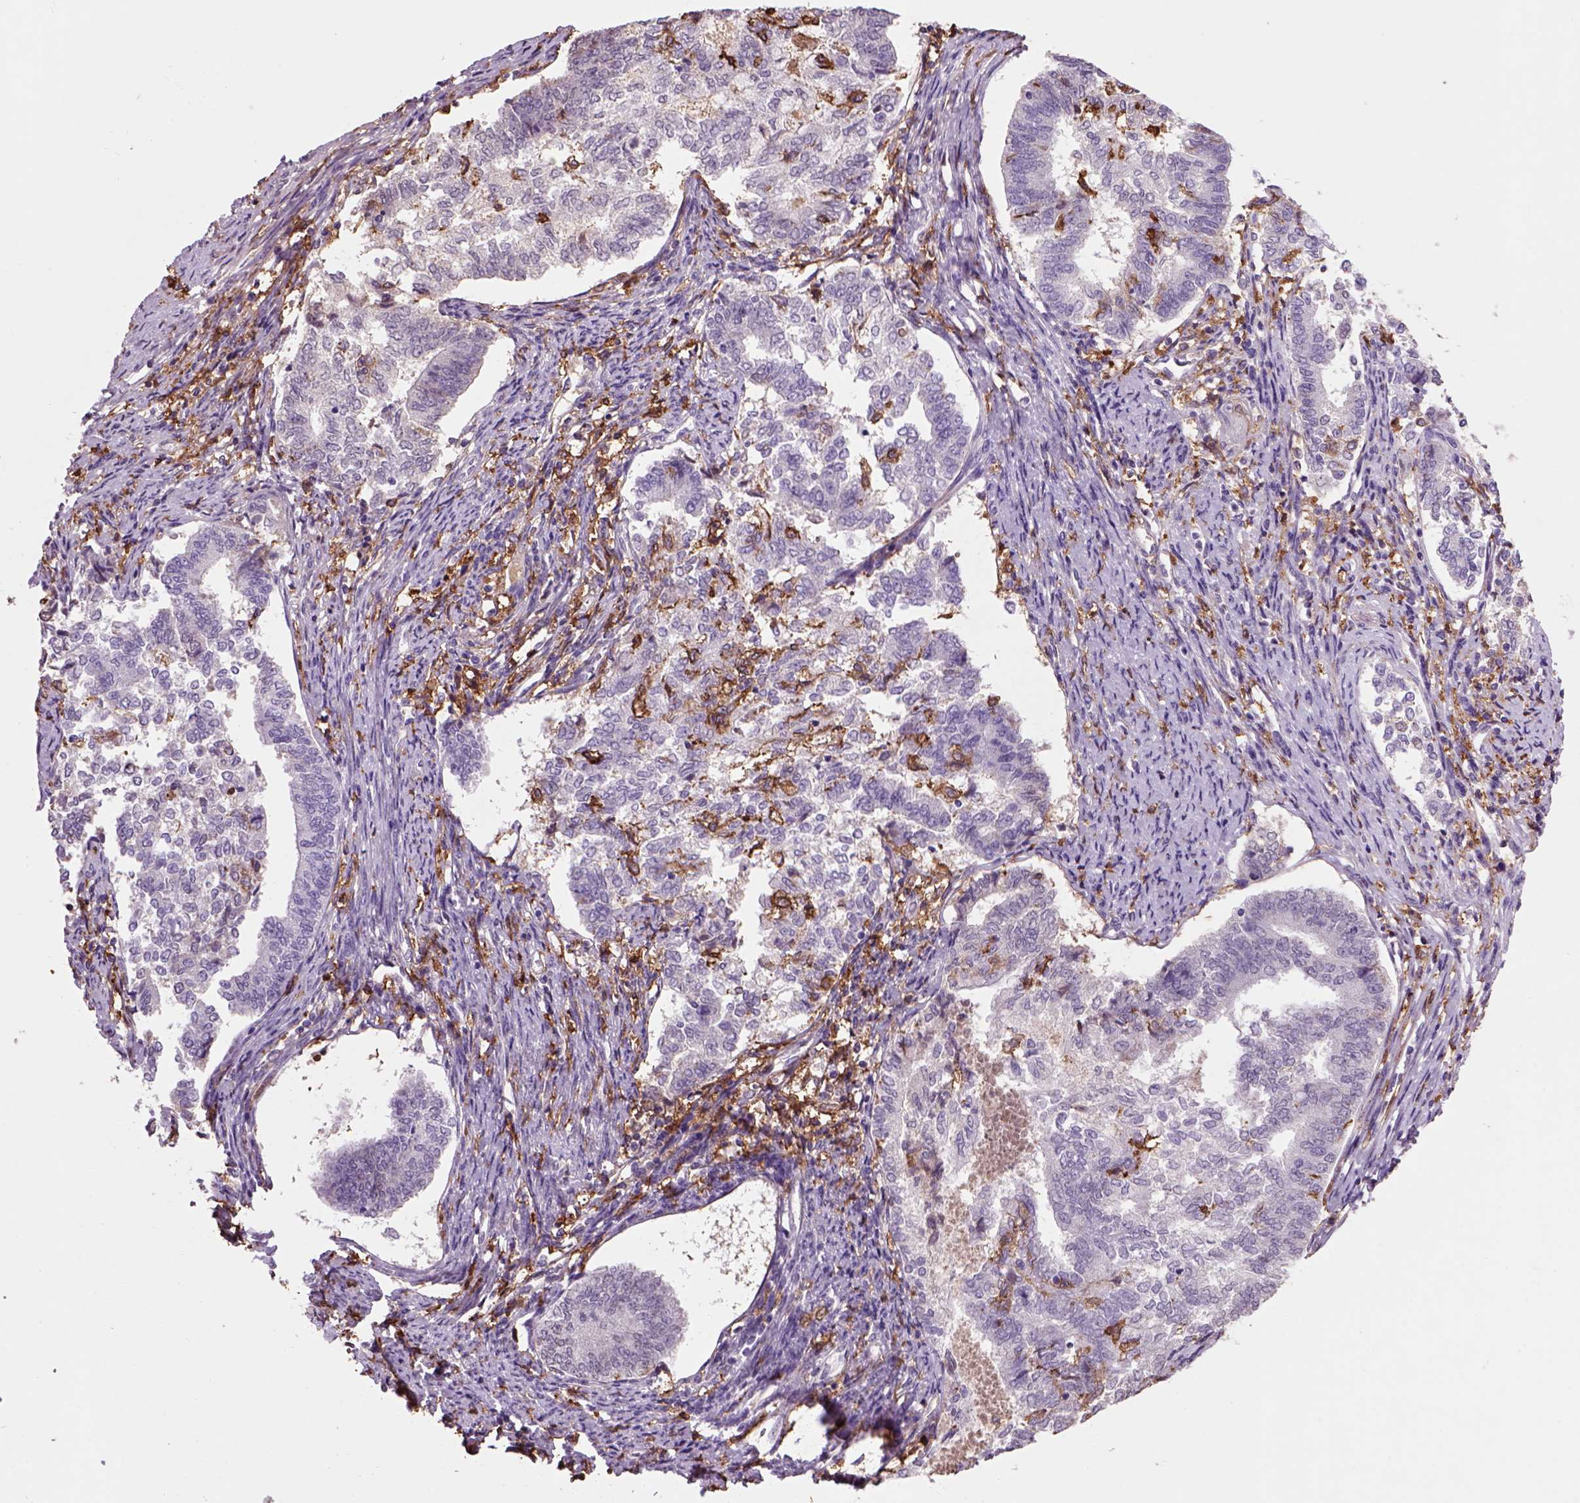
{"staining": {"intensity": "negative", "quantity": "none", "location": "none"}, "tissue": "endometrial cancer", "cell_type": "Tumor cells", "image_type": "cancer", "snomed": [{"axis": "morphology", "description": "Adenocarcinoma, NOS"}, {"axis": "topography", "description": "Endometrium"}], "caption": "DAB (3,3'-diaminobenzidine) immunohistochemical staining of endometrial adenocarcinoma reveals no significant staining in tumor cells. (Brightfield microscopy of DAB (3,3'-diaminobenzidine) immunohistochemistry (IHC) at high magnification).", "gene": "CD14", "patient": {"sex": "female", "age": 65}}